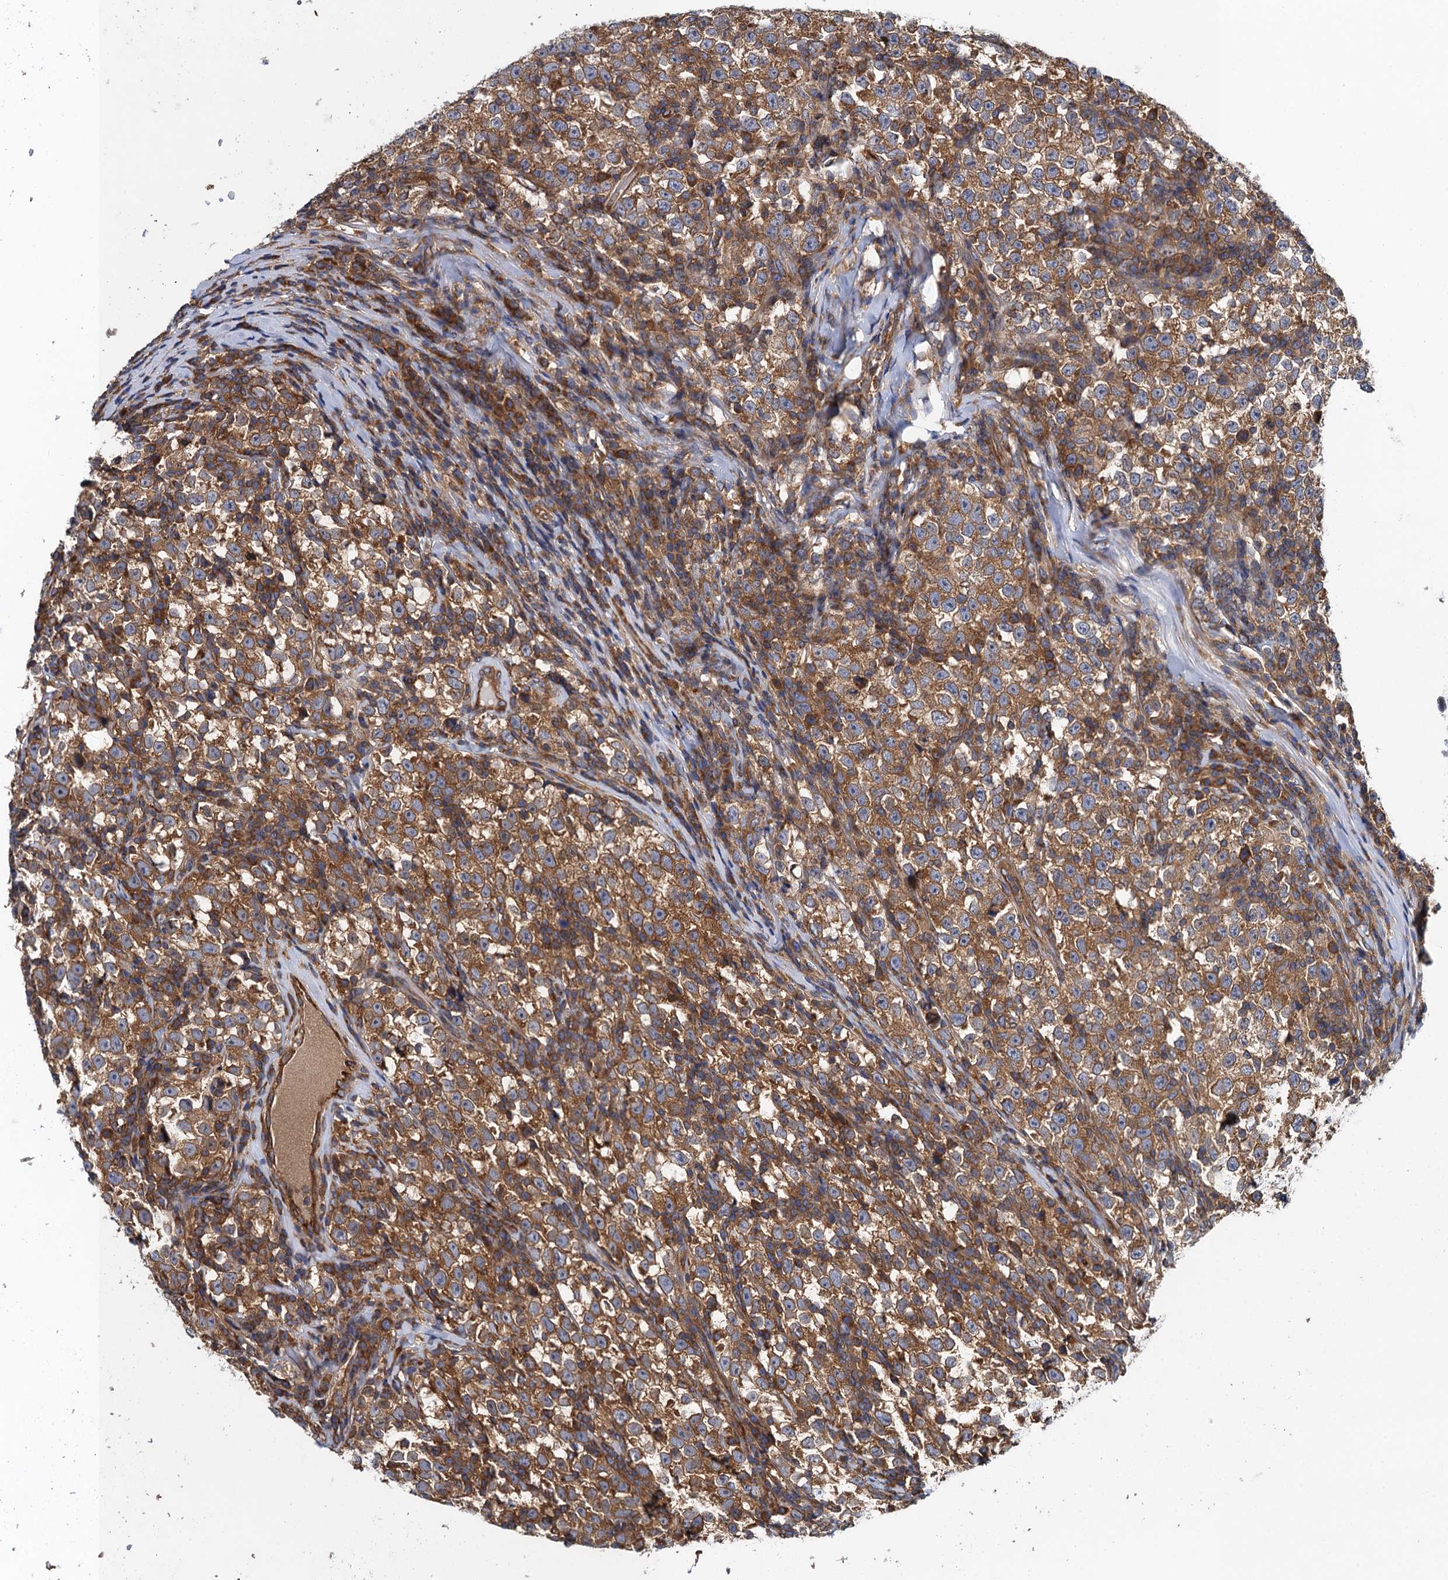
{"staining": {"intensity": "moderate", "quantity": ">75%", "location": "cytoplasmic/membranous"}, "tissue": "testis cancer", "cell_type": "Tumor cells", "image_type": "cancer", "snomed": [{"axis": "morphology", "description": "Normal tissue, NOS"}, {"axis": "morphology", "description": "Seminoma, NOS"}, {"axis": "topography", "description": "Testis"}], "caption": "Moderate cytoplasmic/membranous protein expression is present in about >75% of tumor cells in testis seminoma.", "gene": "MDM1", "patient": {"sex": "male", "age": 43}}